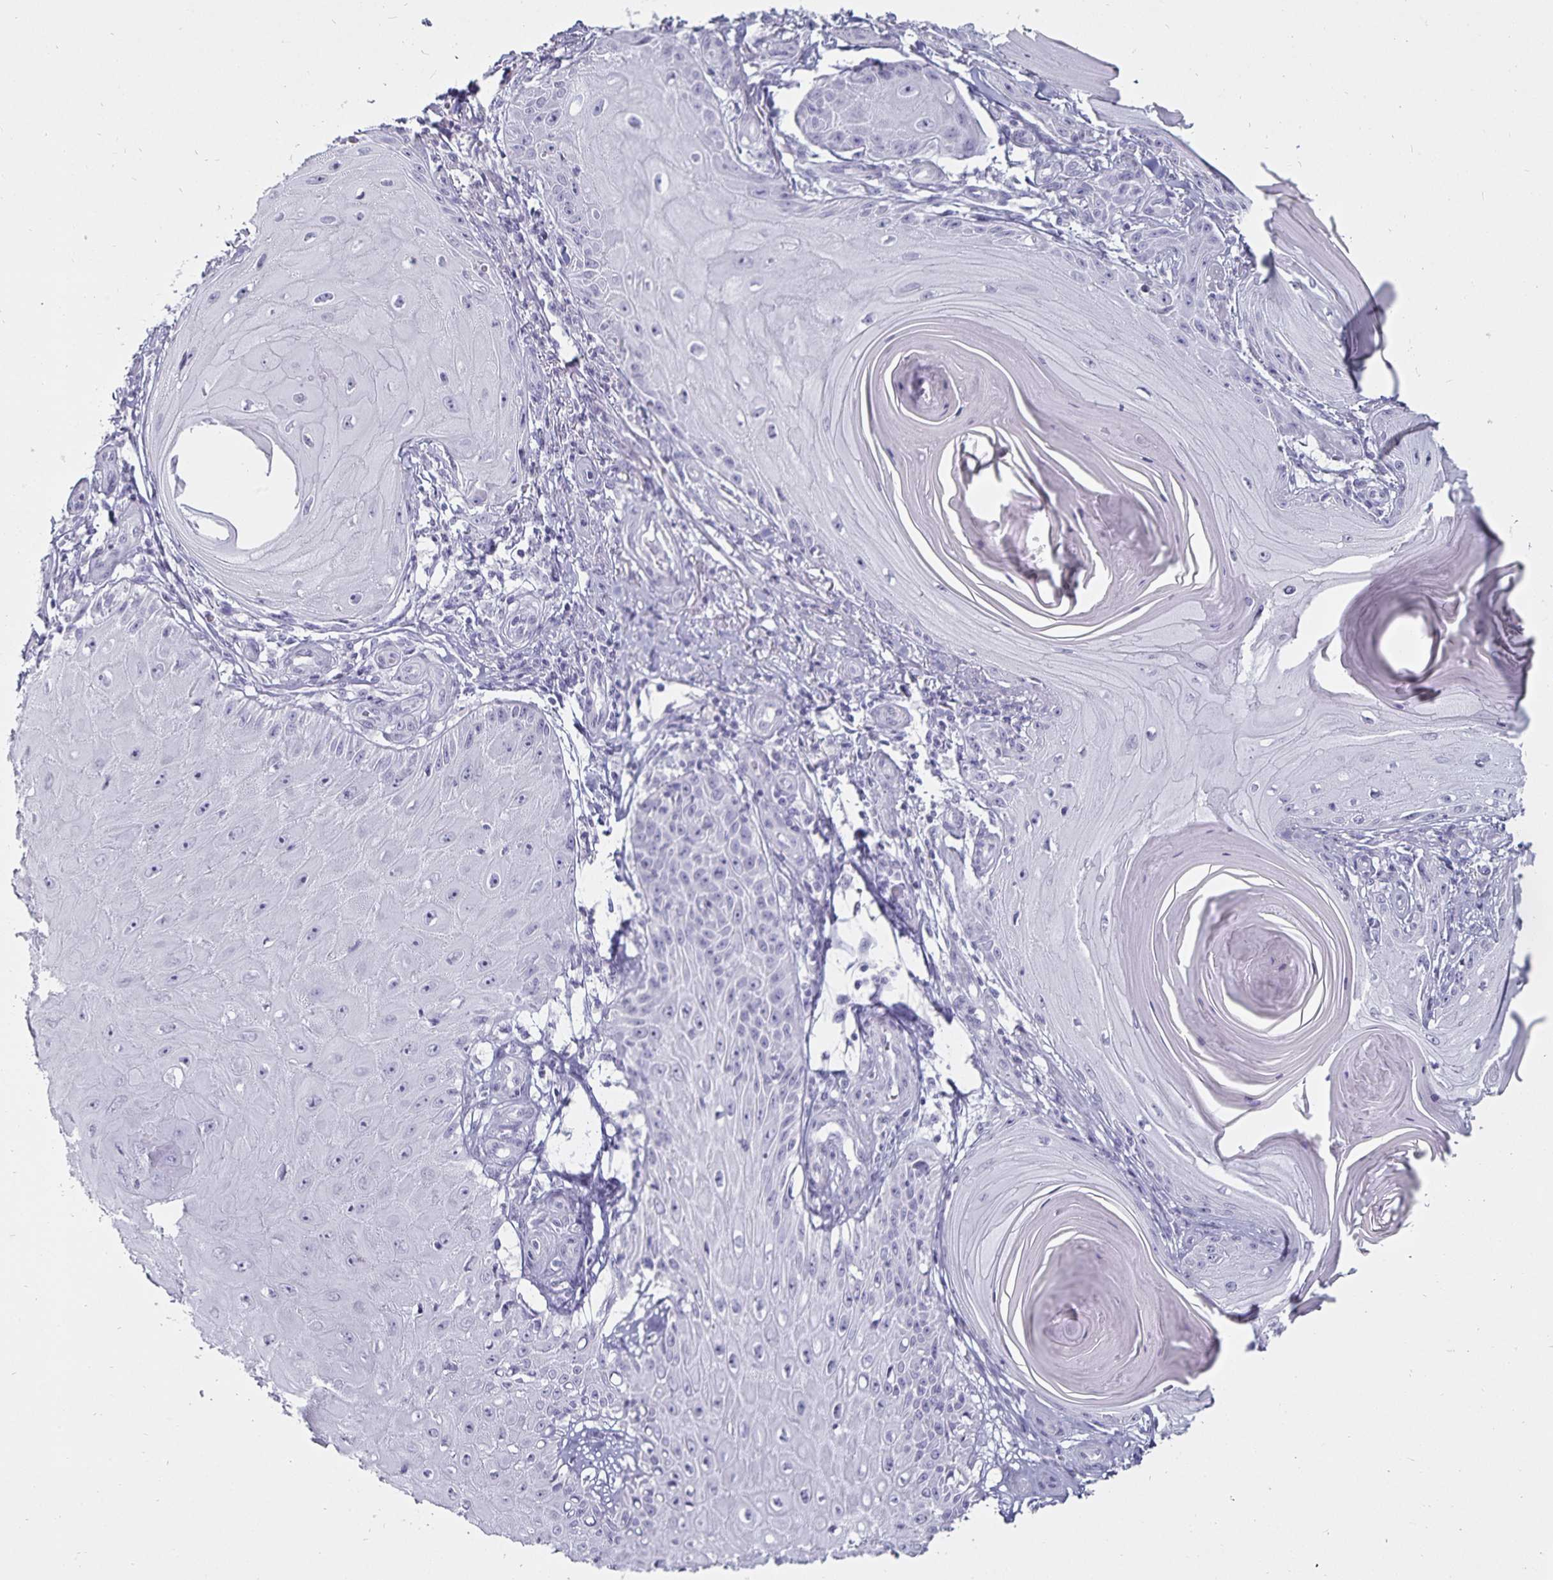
{"staining": {"intensity": "negative", "quantity": "none", "location": "none"}, "tissue": "skin cancer", "cell_type": "Tumor cells", "image_type": "cancer", "snomed": [{"axis": "morphology", "description": "Squamous cell carcinoma, NOS"}, {"axis": "topography", "description": "Skin"}], "caption": "Immunohistochemistry of skin cancer (squamous cell carcinoma) shows no positivity in tumor cells. (DAB (3,3'-diaminobenzidine) immunohistochemistry (IHC) visualized using brightfield microscopy, high magnification).", "gene": "DEFA6", "patient": {"sex": "female", "age": 77}}